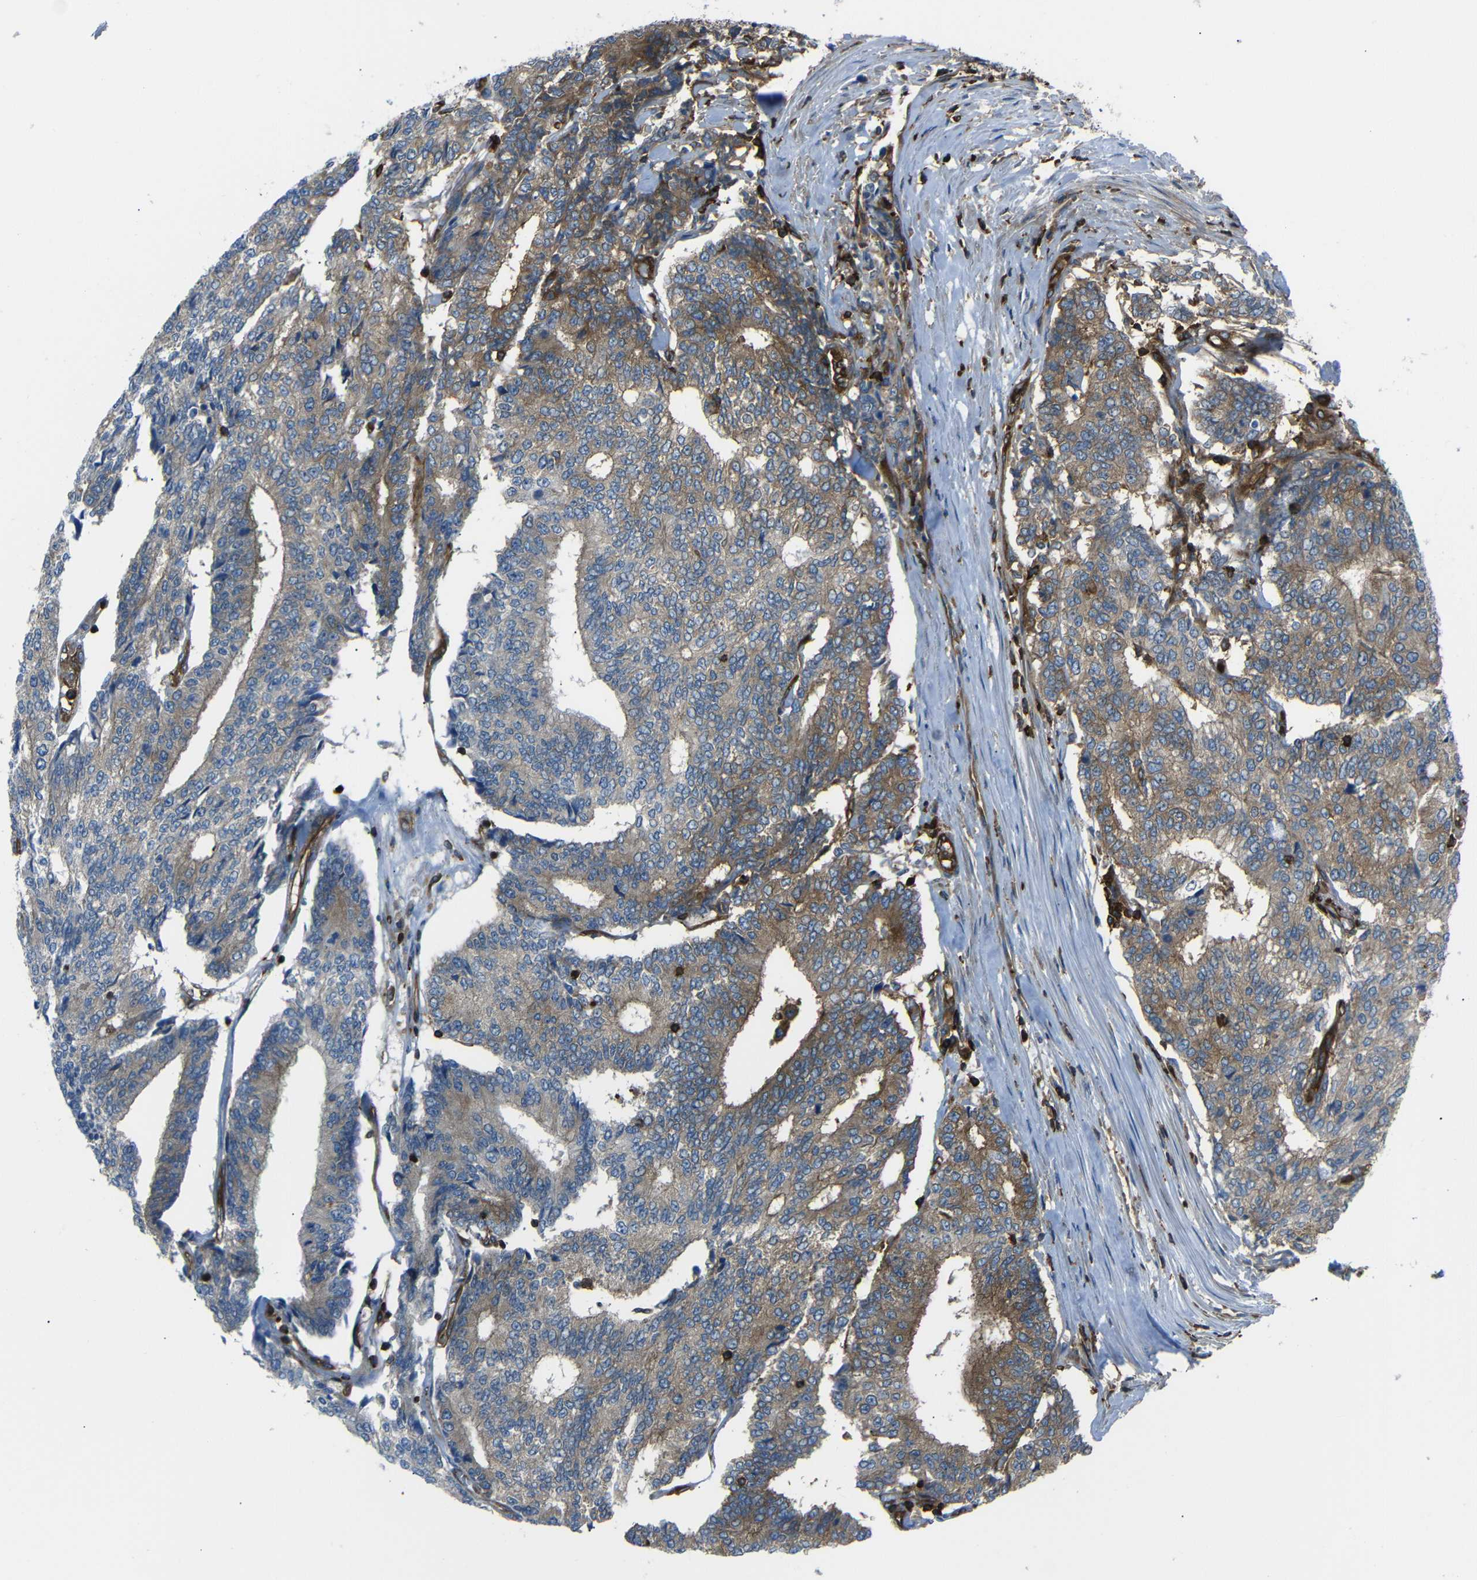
{"staining": {"intensity": "moderate", "quantity": ">75%", "location": "cytoplasmic/membranous"}, "tissue": "prostate cancer", "cell_type": "Tumor cells", "image_type": "cancer", "snomed": [{"axis": "morphology", "description": "Normal tissue, NOS"}, {"axis": "morphology", "description": "Adenocarcinoma, High grade"}, {"axis": "topography", "description": "Prostate"}, {"axis": "topography", "description": "Seminal veicle"}], "caption": "Brown immunohistochemical staining in prostate high-grade adenocarcinoma exhibits moderate cytoplasmic/membranous positivity in about >75% of tumor cells.", "gene": "ARHGEF1", "patient": {"sex": "male", "age": 55}}